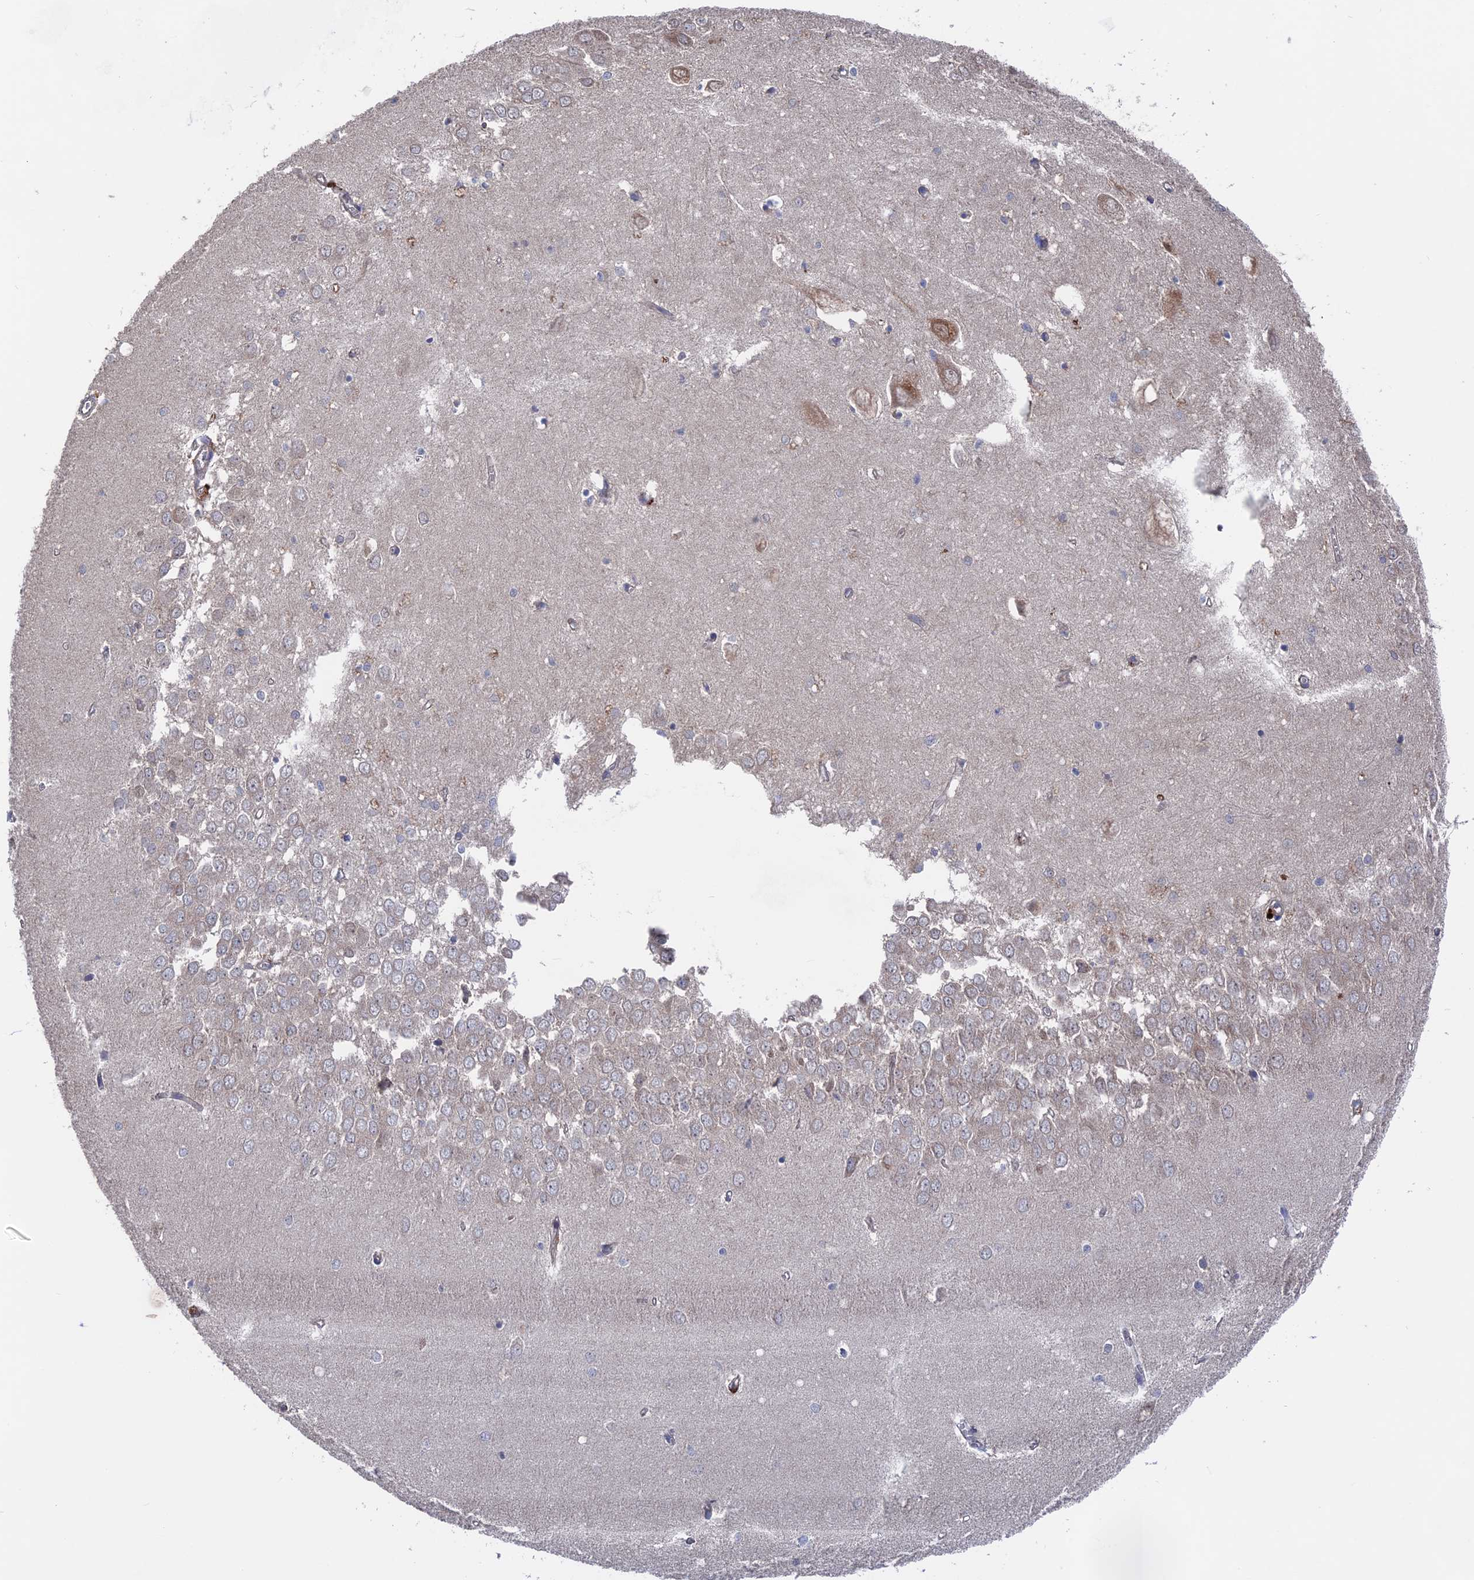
{"staining": {"intensity": "negative", "quantity": "none", "location": "none"}, "tissue": "hippocampus", "cell_type": "Glial cells", "image_type": "normal", "snomed": [{"axis": "morphology", "description": "Normal tissue, NOS"}, {"axis": "topography", "description": "Hippocampus"}], "caption": "Hippocampus stained for a protein using IHC shows no positivity glial cells.", "gene": "PLA2G15", "patient": {"sex": "female", "age": 64}}